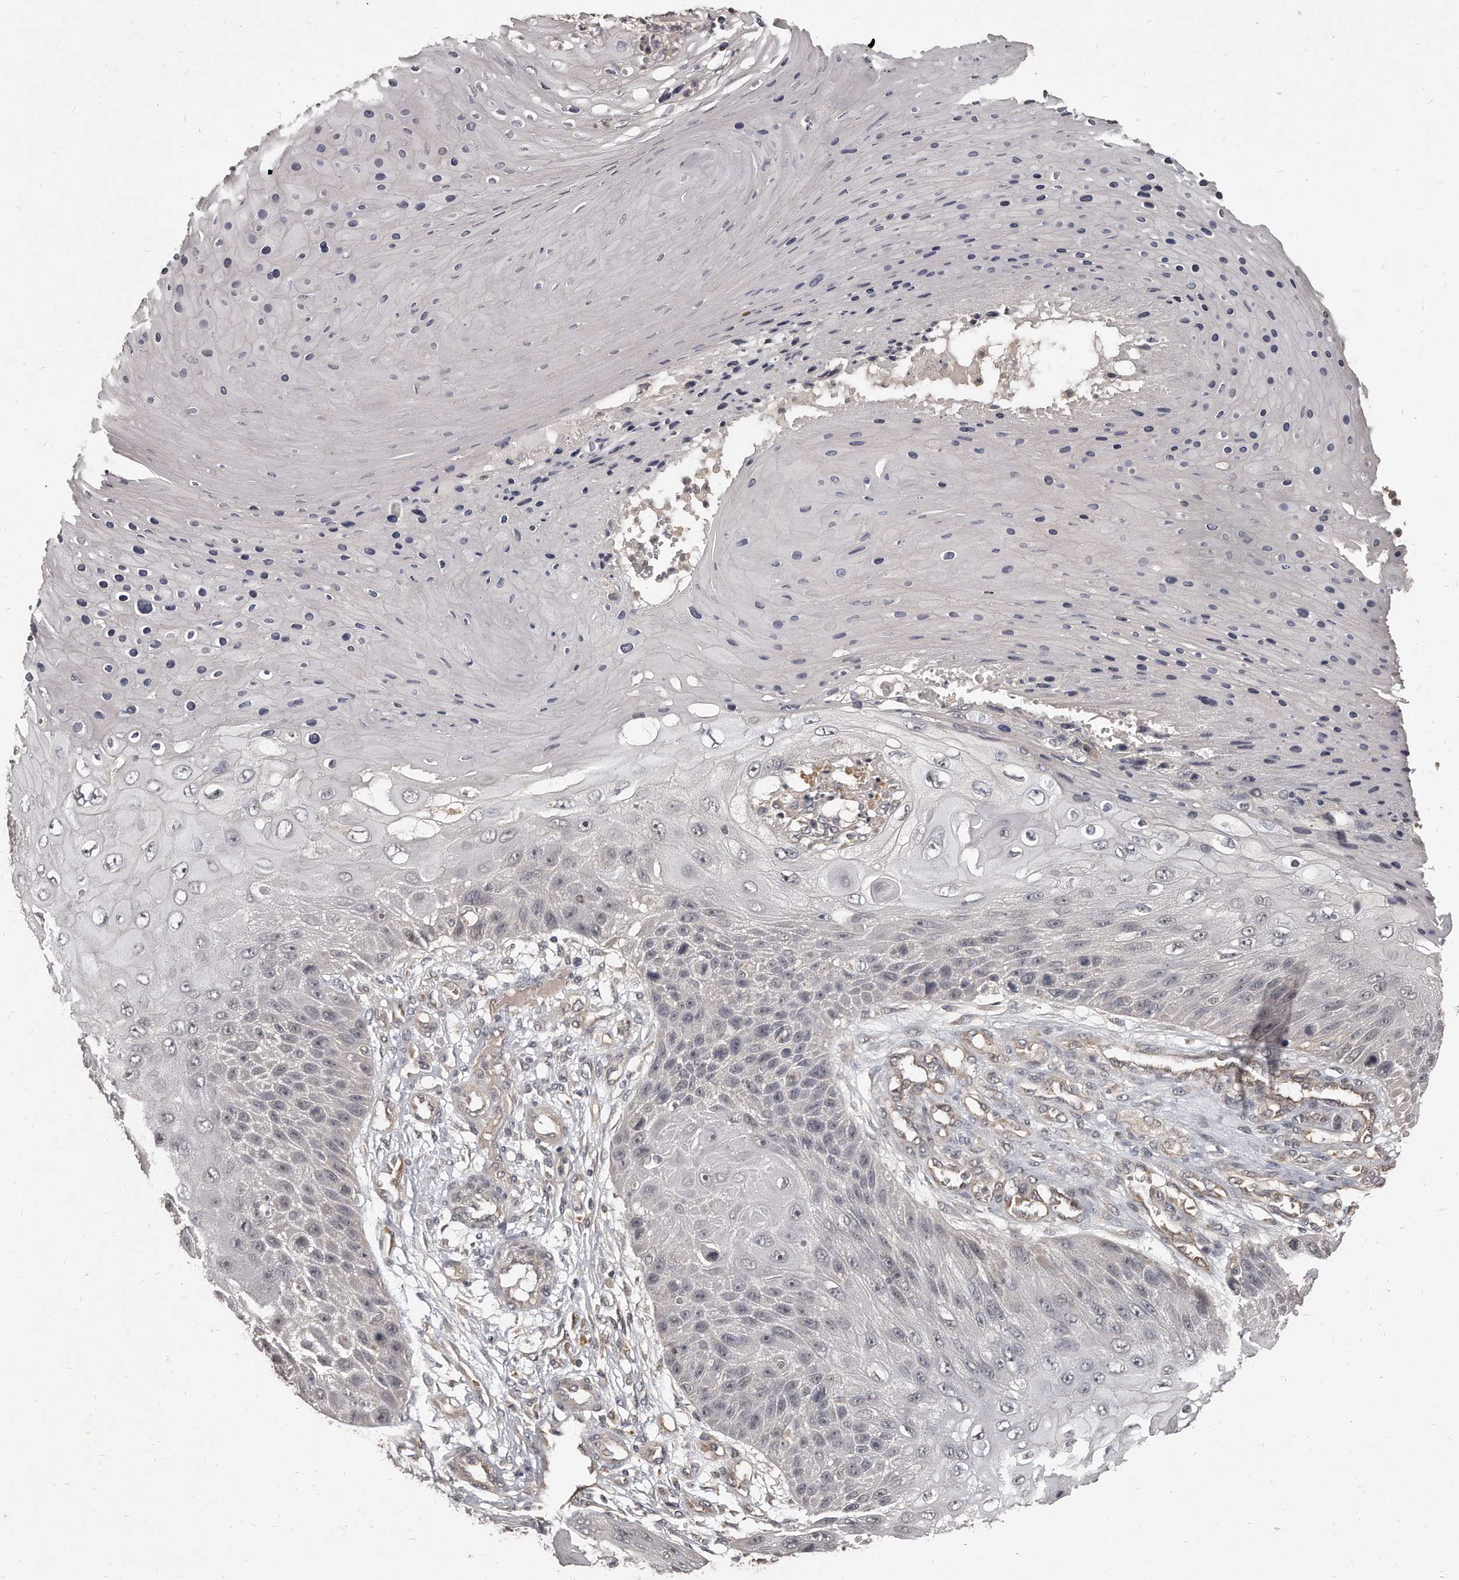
{"staining": {"intensity": "negative", "quantity": "none", "location": "none"}, "tissue": "skin cancer", "cell_type": "Tumor cells", "image_type": "cancer", "snomed": [{"axis": "morphology", "description": "Squamous cell carcinoma, NOS"}, {"axis": "topography", "description": "Skin"}], "caption": "Human skin cancer stained for a protein using IHC reveals no expression in tumor cells.", "gene": "GRB10", "patient": {"sex": "female", "age": 88}}